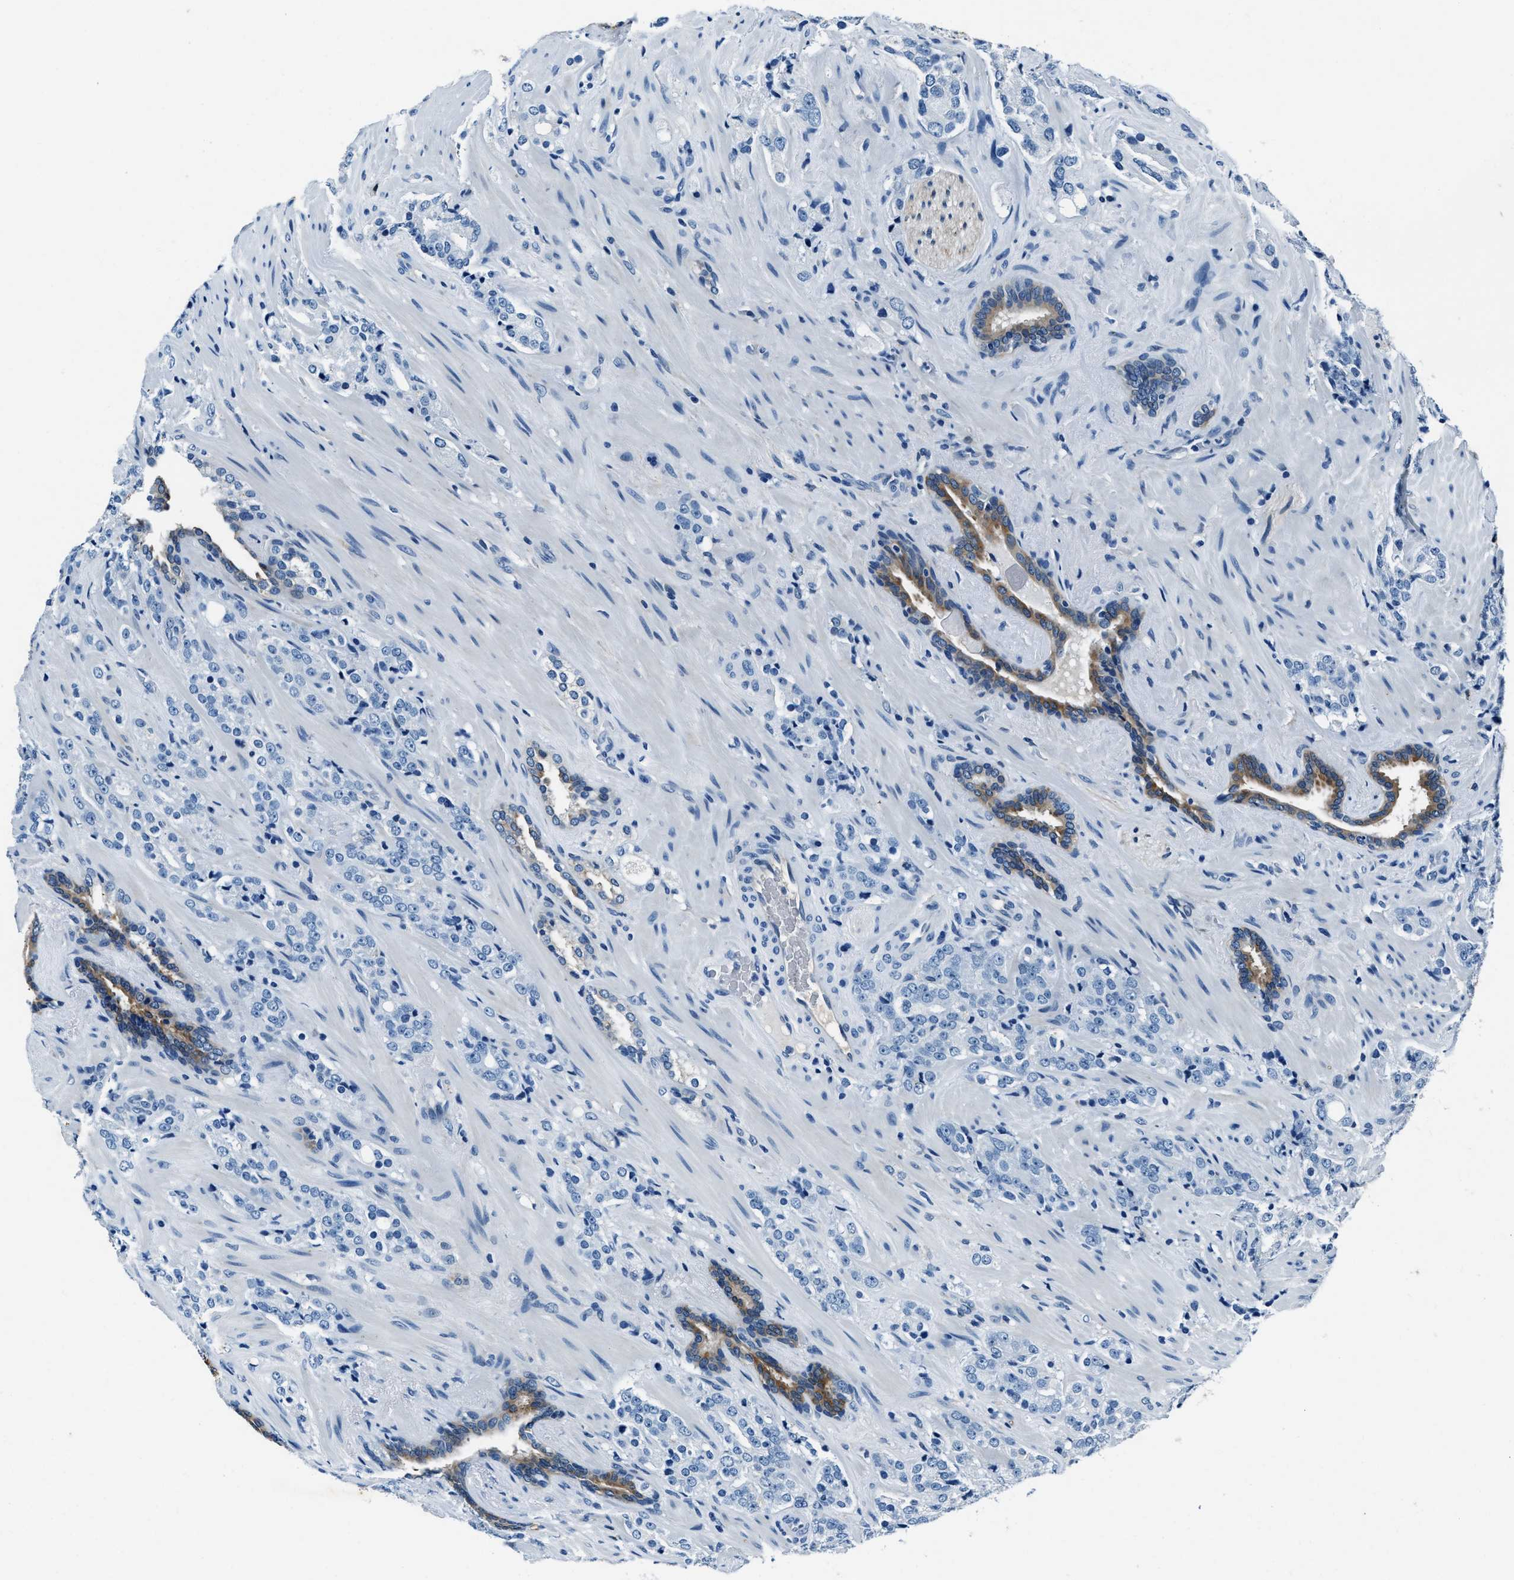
{"staining": {"intensity": "negative", "quantity": "none", "location": "none"}, "tissue": "prostate cancer", "cell_type": "Tumor cells", "image_type": "cancer", "snomed": [{"axis": "morphology", "description": "Adenocarcinoma, High grade"}, {"axis": "topography", "description": "Prostate"}], "caption": "Prostate adenocarcinoma (high-grade) was stained to show a protein in brown. There is no significant staining in tumor cells. (DAB IHC visualized using brightfield microscopy, high magnification).", "gene": "PTPDC1", "patient": {"sex": "male", "age": 71}}